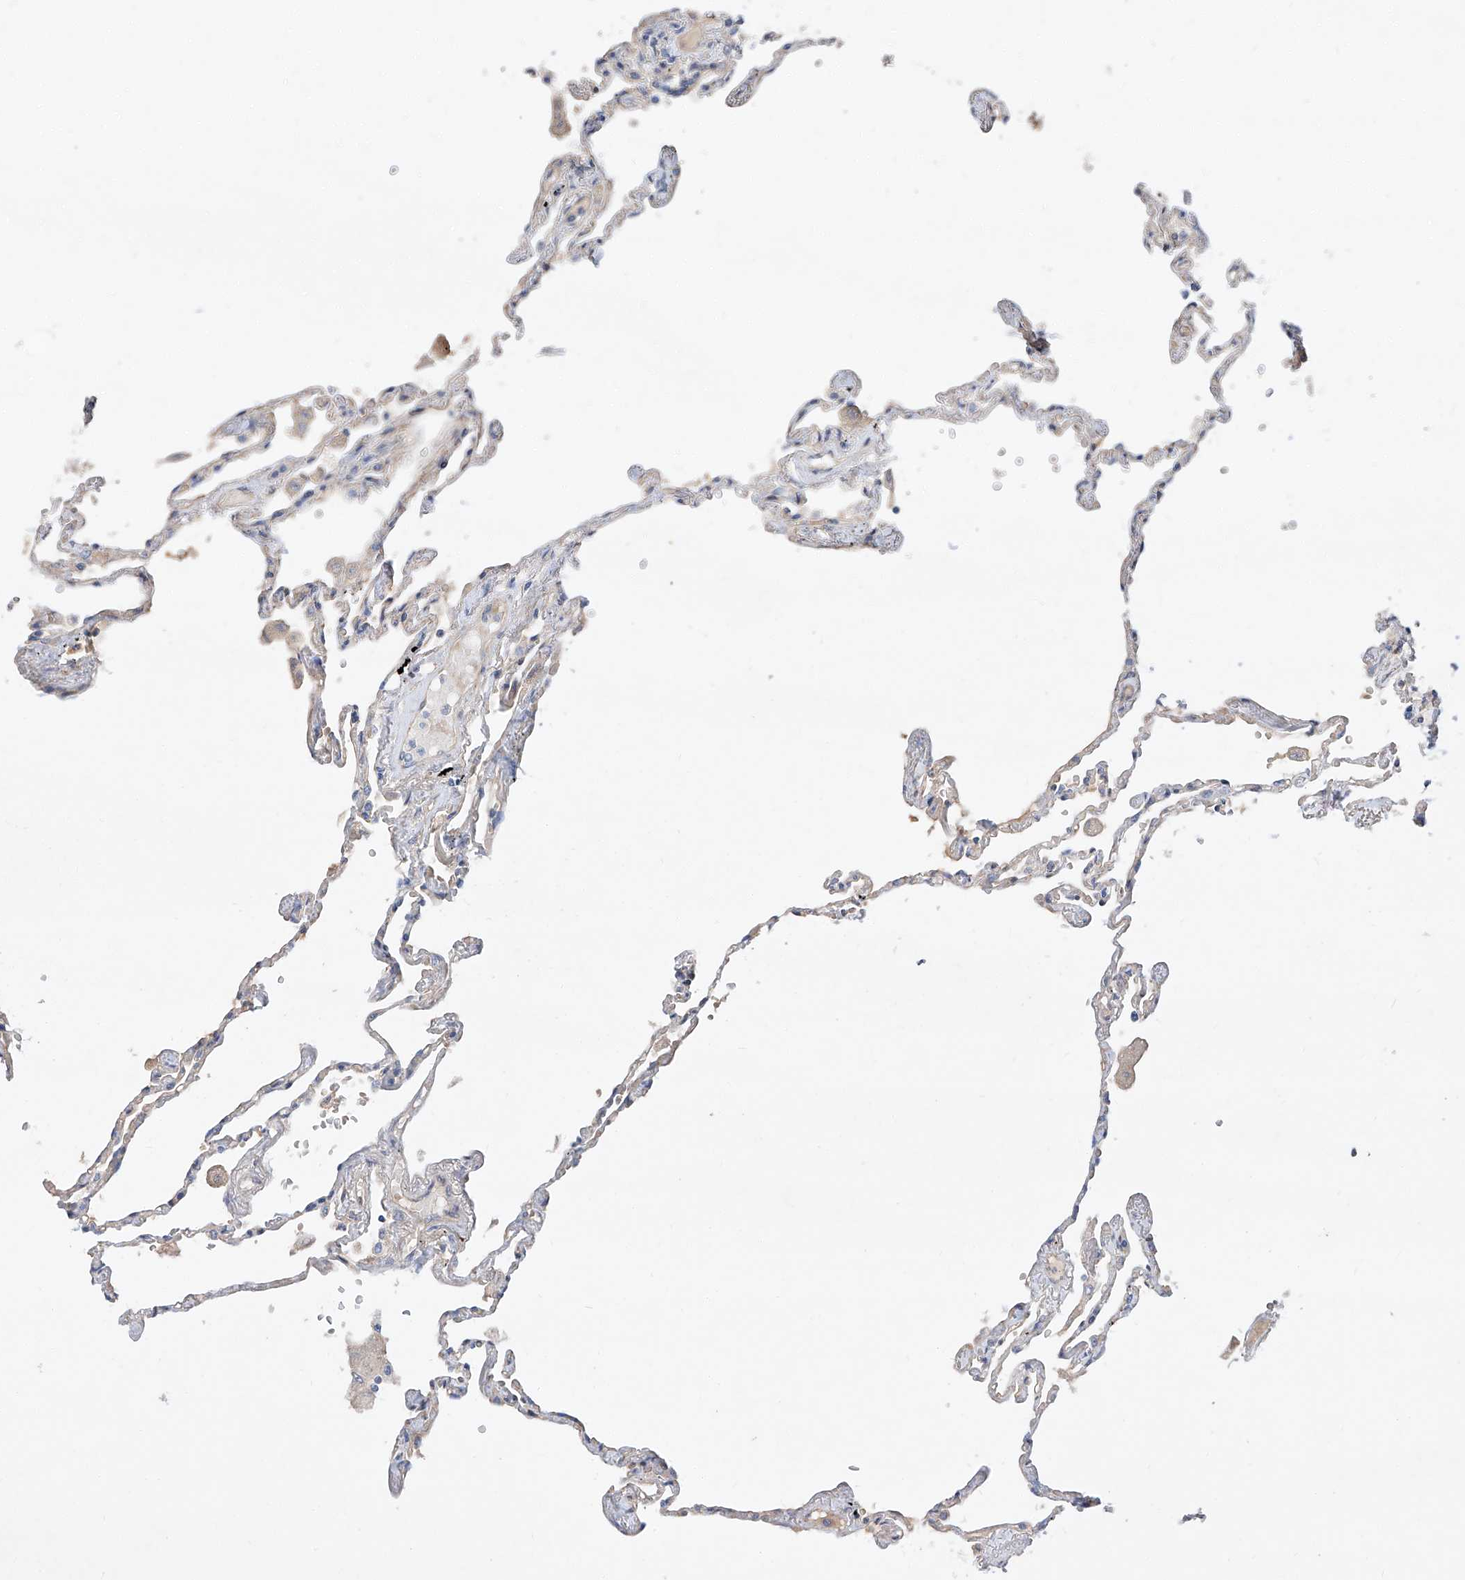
{"staining": {"intensity": "negative", "quantity": "none", "location": "none"}, "tissue": "lung", "cell_type": "Alveolar cells", "image_type": "normal", "snomed": [{"axis": "morphology", "description": "Normal tissue, NOS"}, {"axis": "topography", "description": "Lung"}], "caption": "Immunohistochemistry (IHC) of normal human lung shows no staining in alveolar cells. (IHC, brightfield microscopy, high magnification).", "gene": "DIRAS3", "patient": {"sex": "female", "age": 67}}